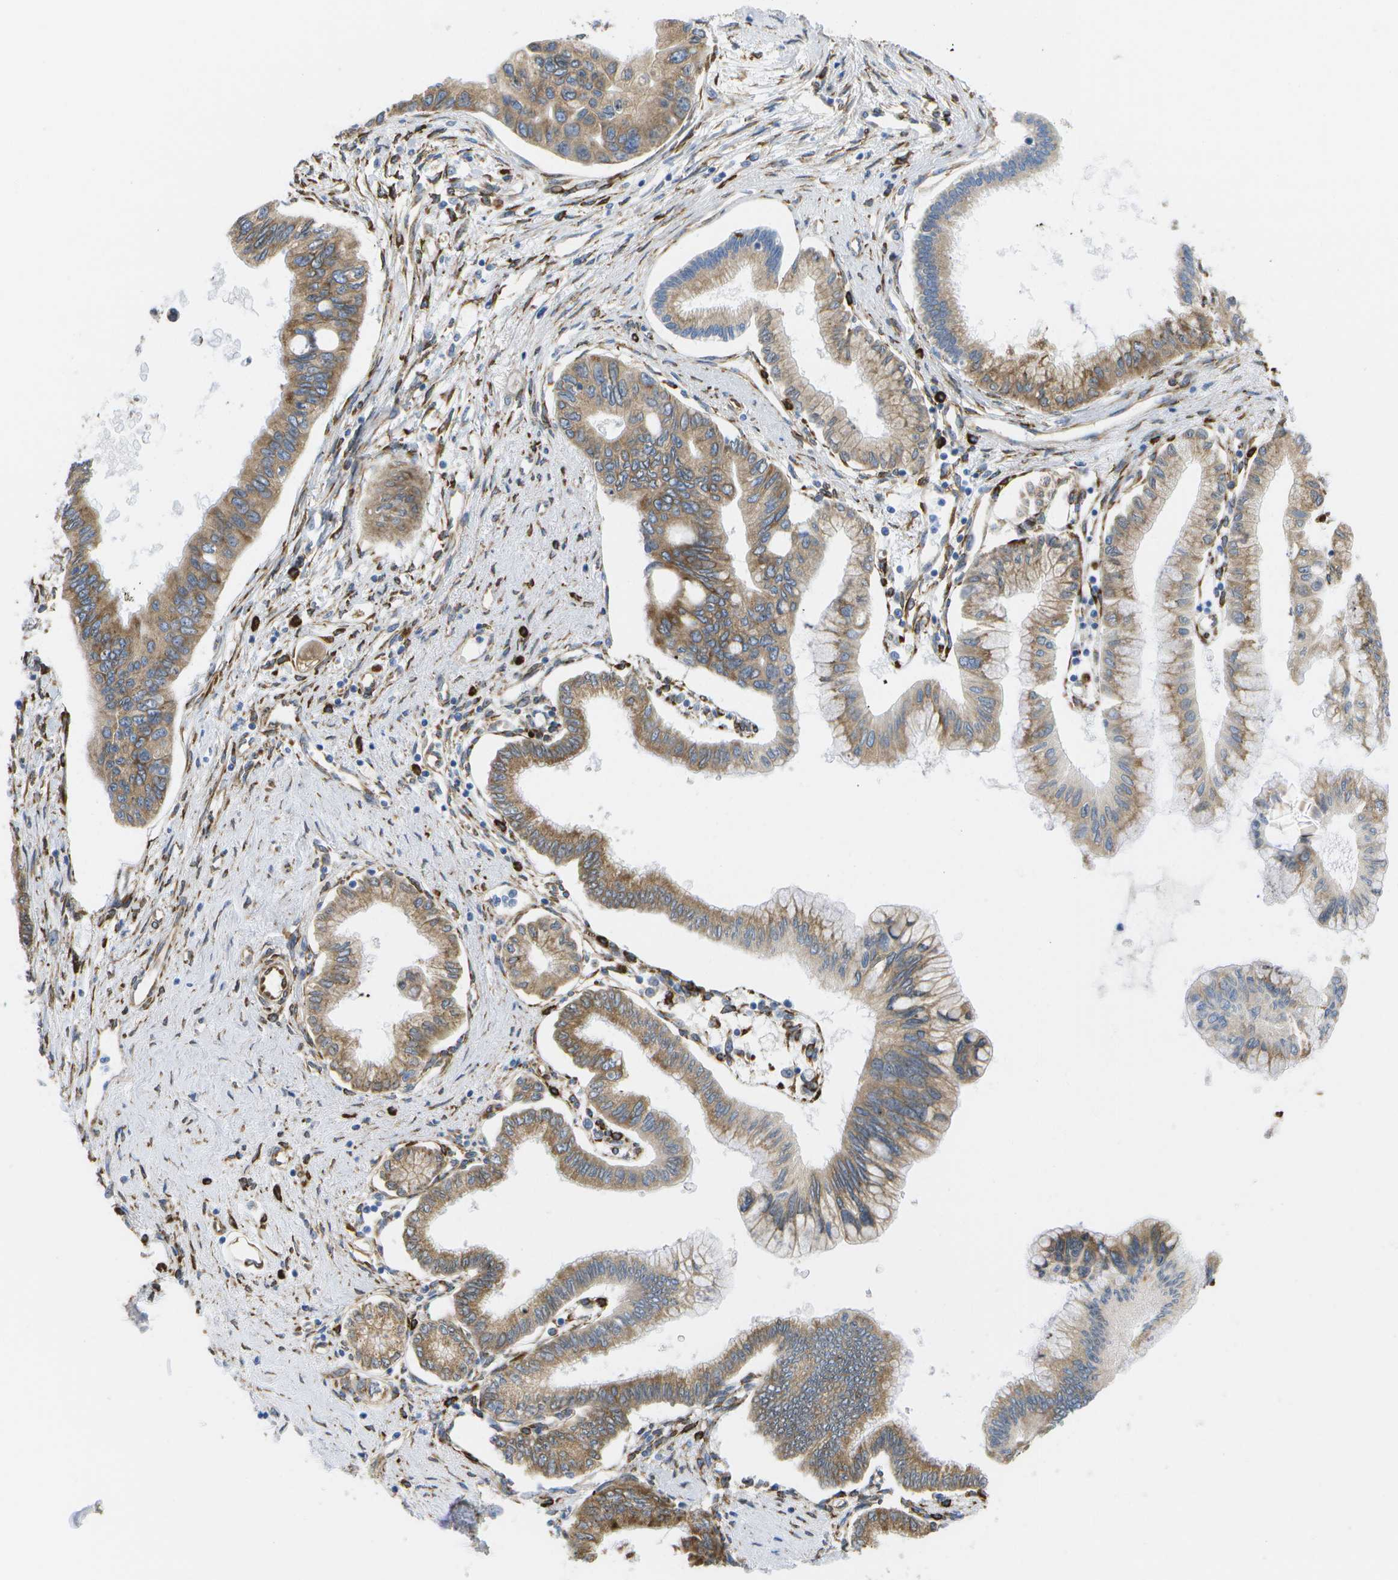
{"staining": {"intensity": "moderate", "quantity": ">75%", "location": "cytoplasmic/membranous"}, "tissue": "pancreatic cancer", "cell_type": "Tumor cells", "image_type": "cancer", "snomed": [{"axis": "morphology", "description": "Adenocarcinoma, NOS"}, {"axis": "topography", "description": "Pancreas"}], "caption": "Immunohistochemical staining of adenocarcinoma (pancreatic) shows moderate cytoplasmic/membranous protein staining in about >75% of tumor cells.", "gene": "ZDHHC17", "patient": {"sex": "female", "age": 77}}